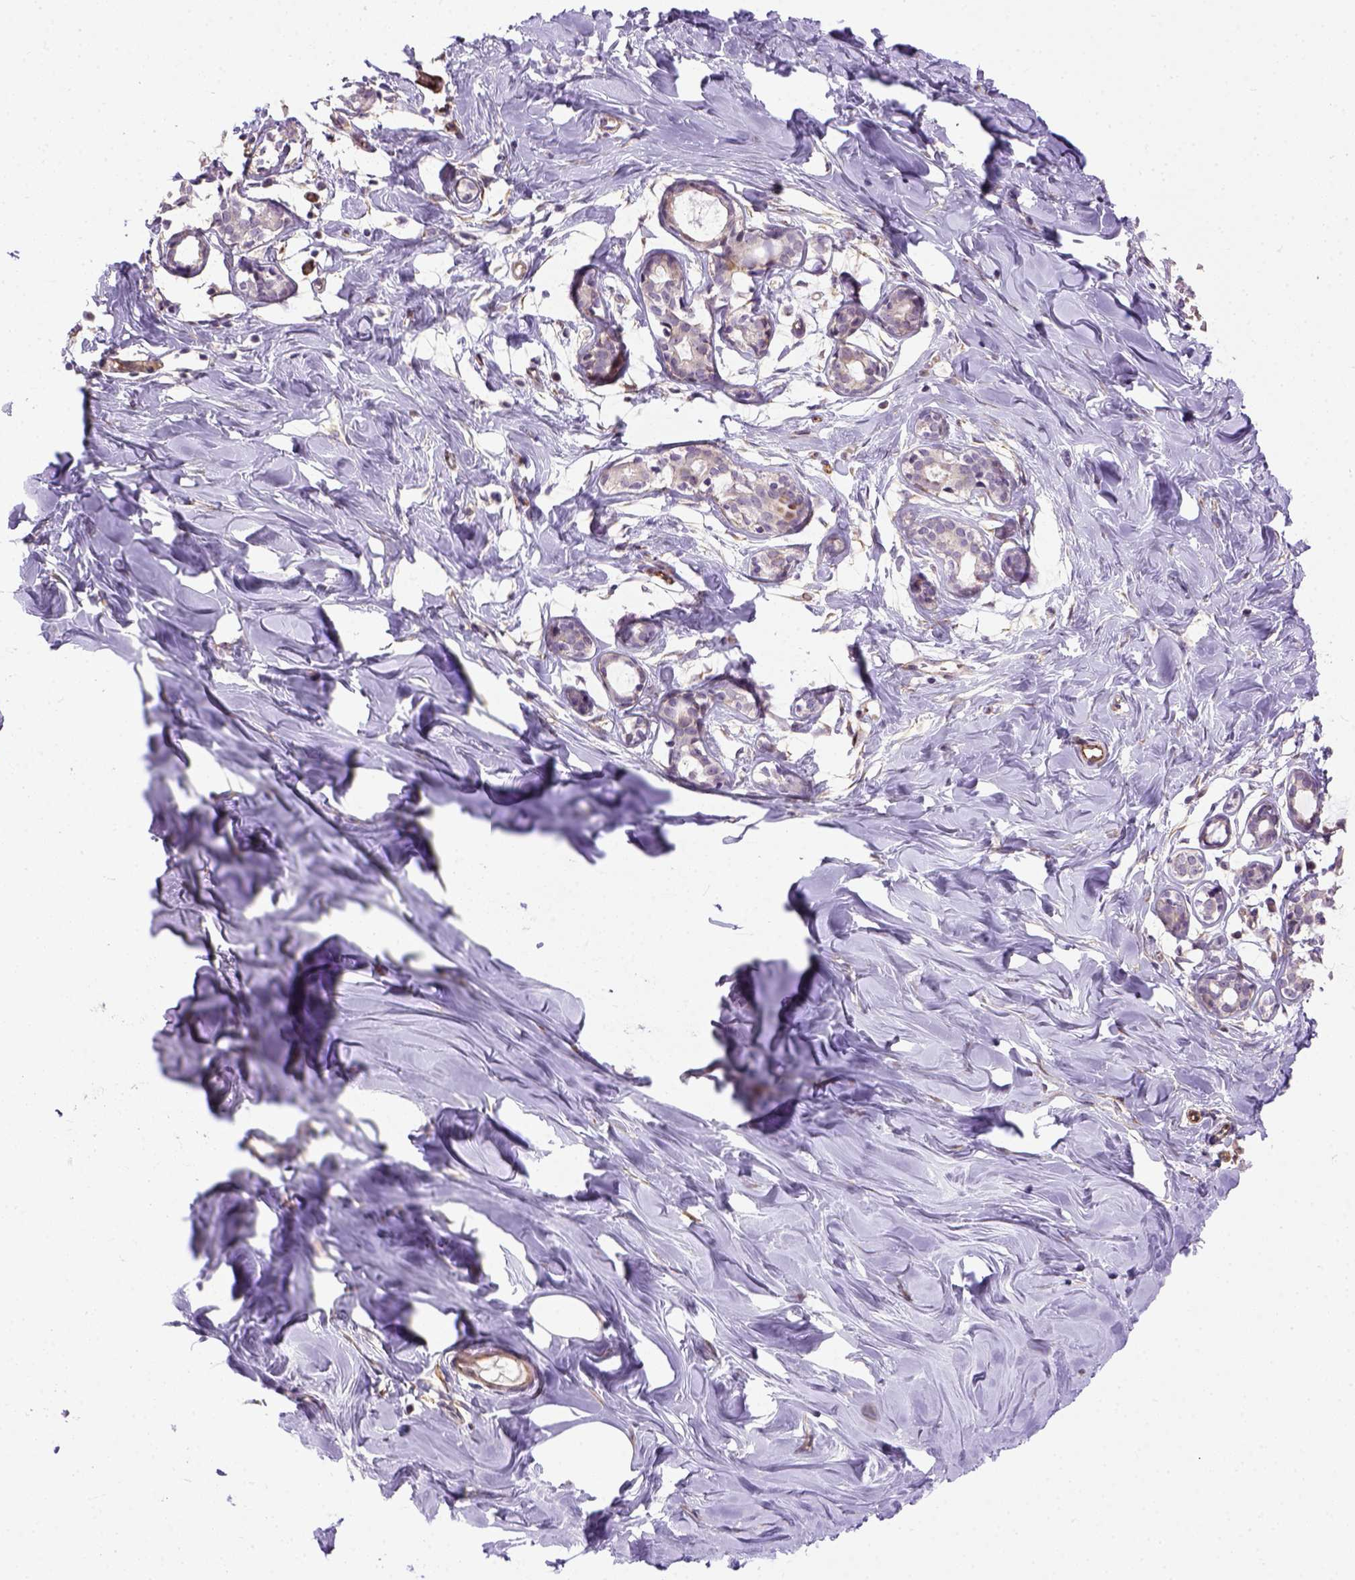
{"staining": {"intensity": "weak", "quantity": ">75%", "location": "cytoplasmic/membranous"}, "tissue": "breast", "cell_type": "Adipocytes", "image_type": "normal", "snomed": [{"axis": "morphology", "description": "Normal tissue, NOS"}, {"axis": "topography", "description": "Breast"}], "caption": "This micrograph demonstrates immunohistochemistry staining of normal breast, with low weak cytoplasmic/membranous staining in about >75% of adipocytes.", "gene": "KAZN", "patient": {"sex": "female", "age": 27}}